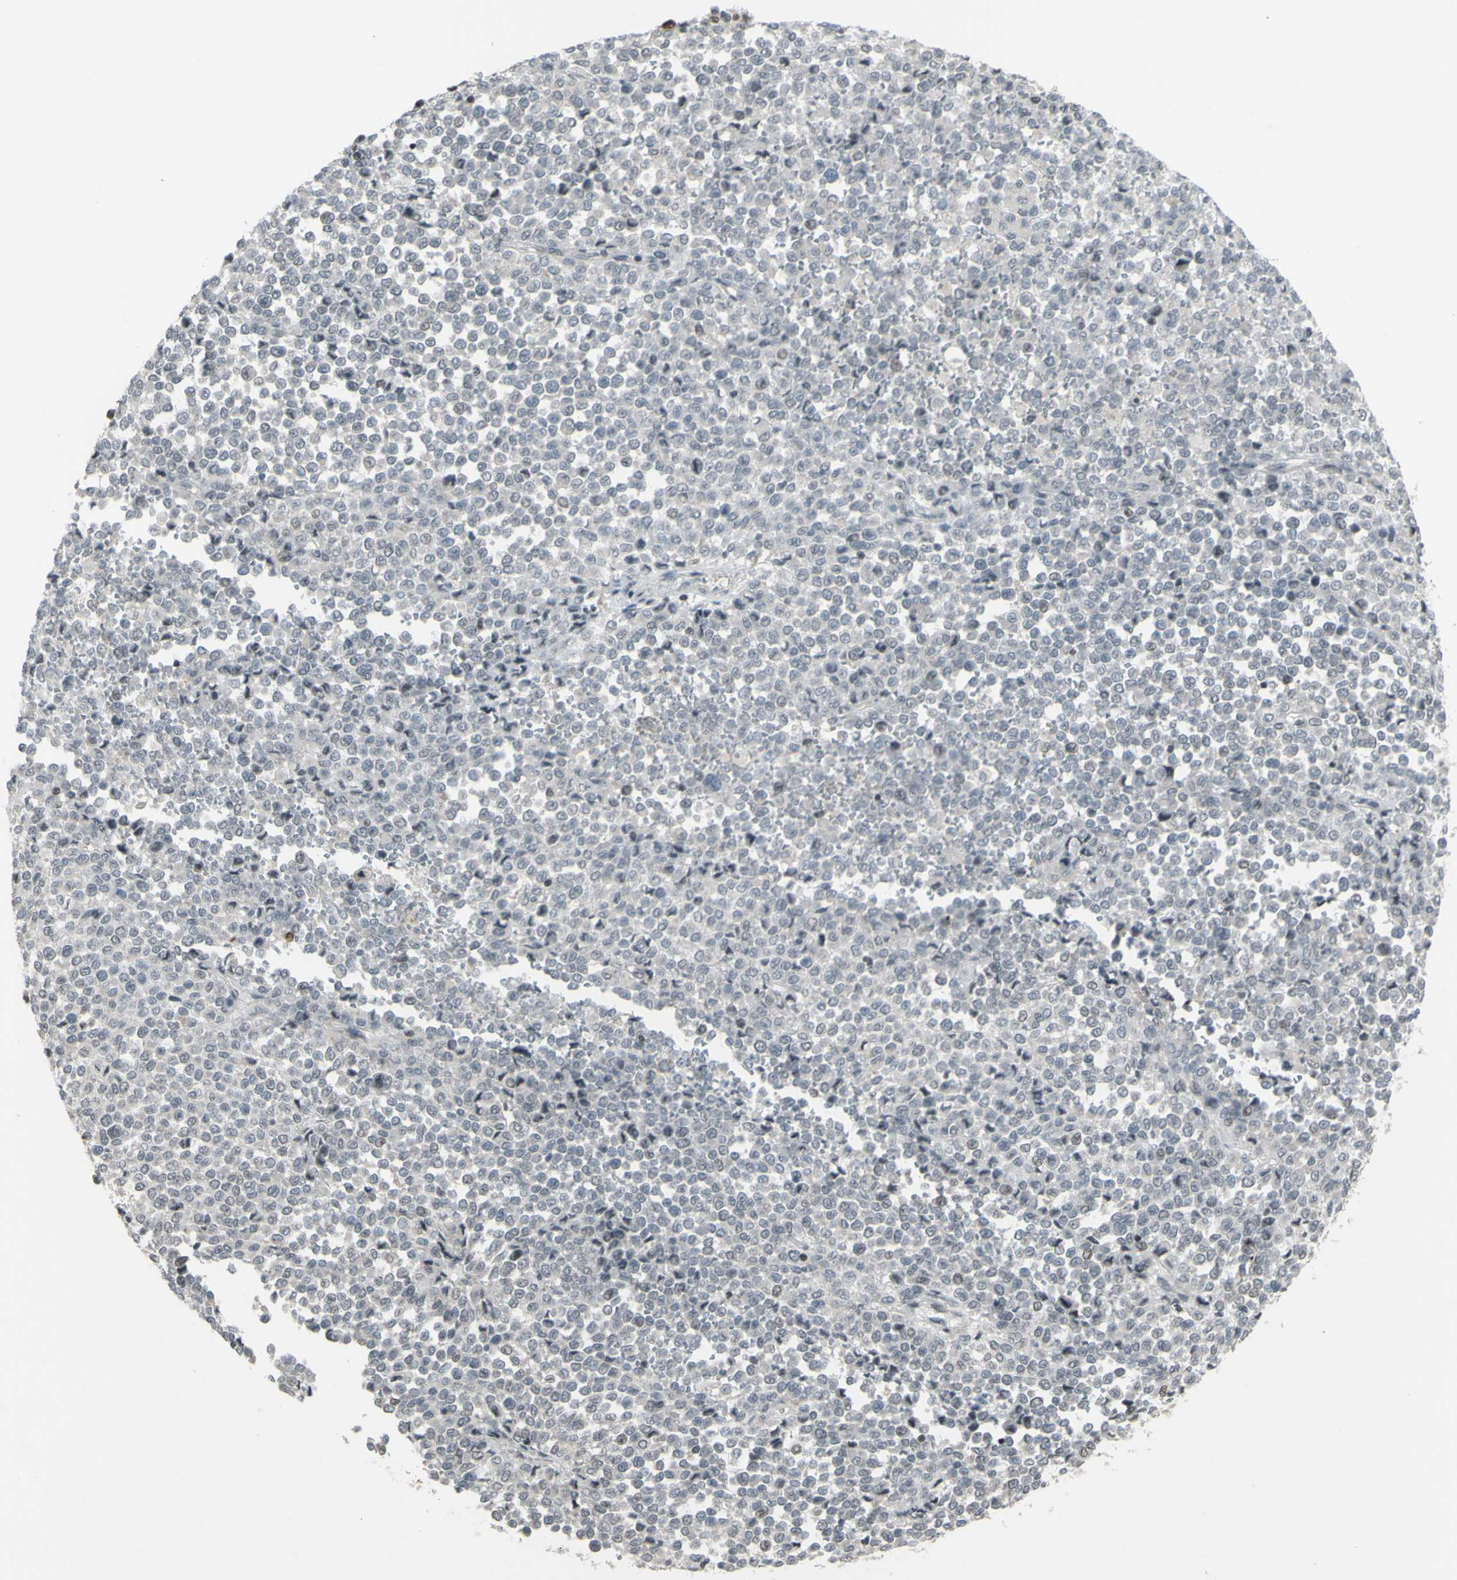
{"staining": {"intensity": "negative", "quantity": "none", "location": "none"}, "tissue": "melanoma", "cell_type": "Tumor cells", "image_type": "cancer", "snomed": [{"axis": "morphology", "description": "Malignant melanoma, Metastatic site"}, {"axis": "topography", "description": "Pancreas"}], "caption": "DAB (3,3'-diaminobenzidine) immunohistochemical staining of melanoma reveals no significant staining in tumor cells.", "gene": "SUPT6H", "patient": {"sex": "female", "age": 30}}